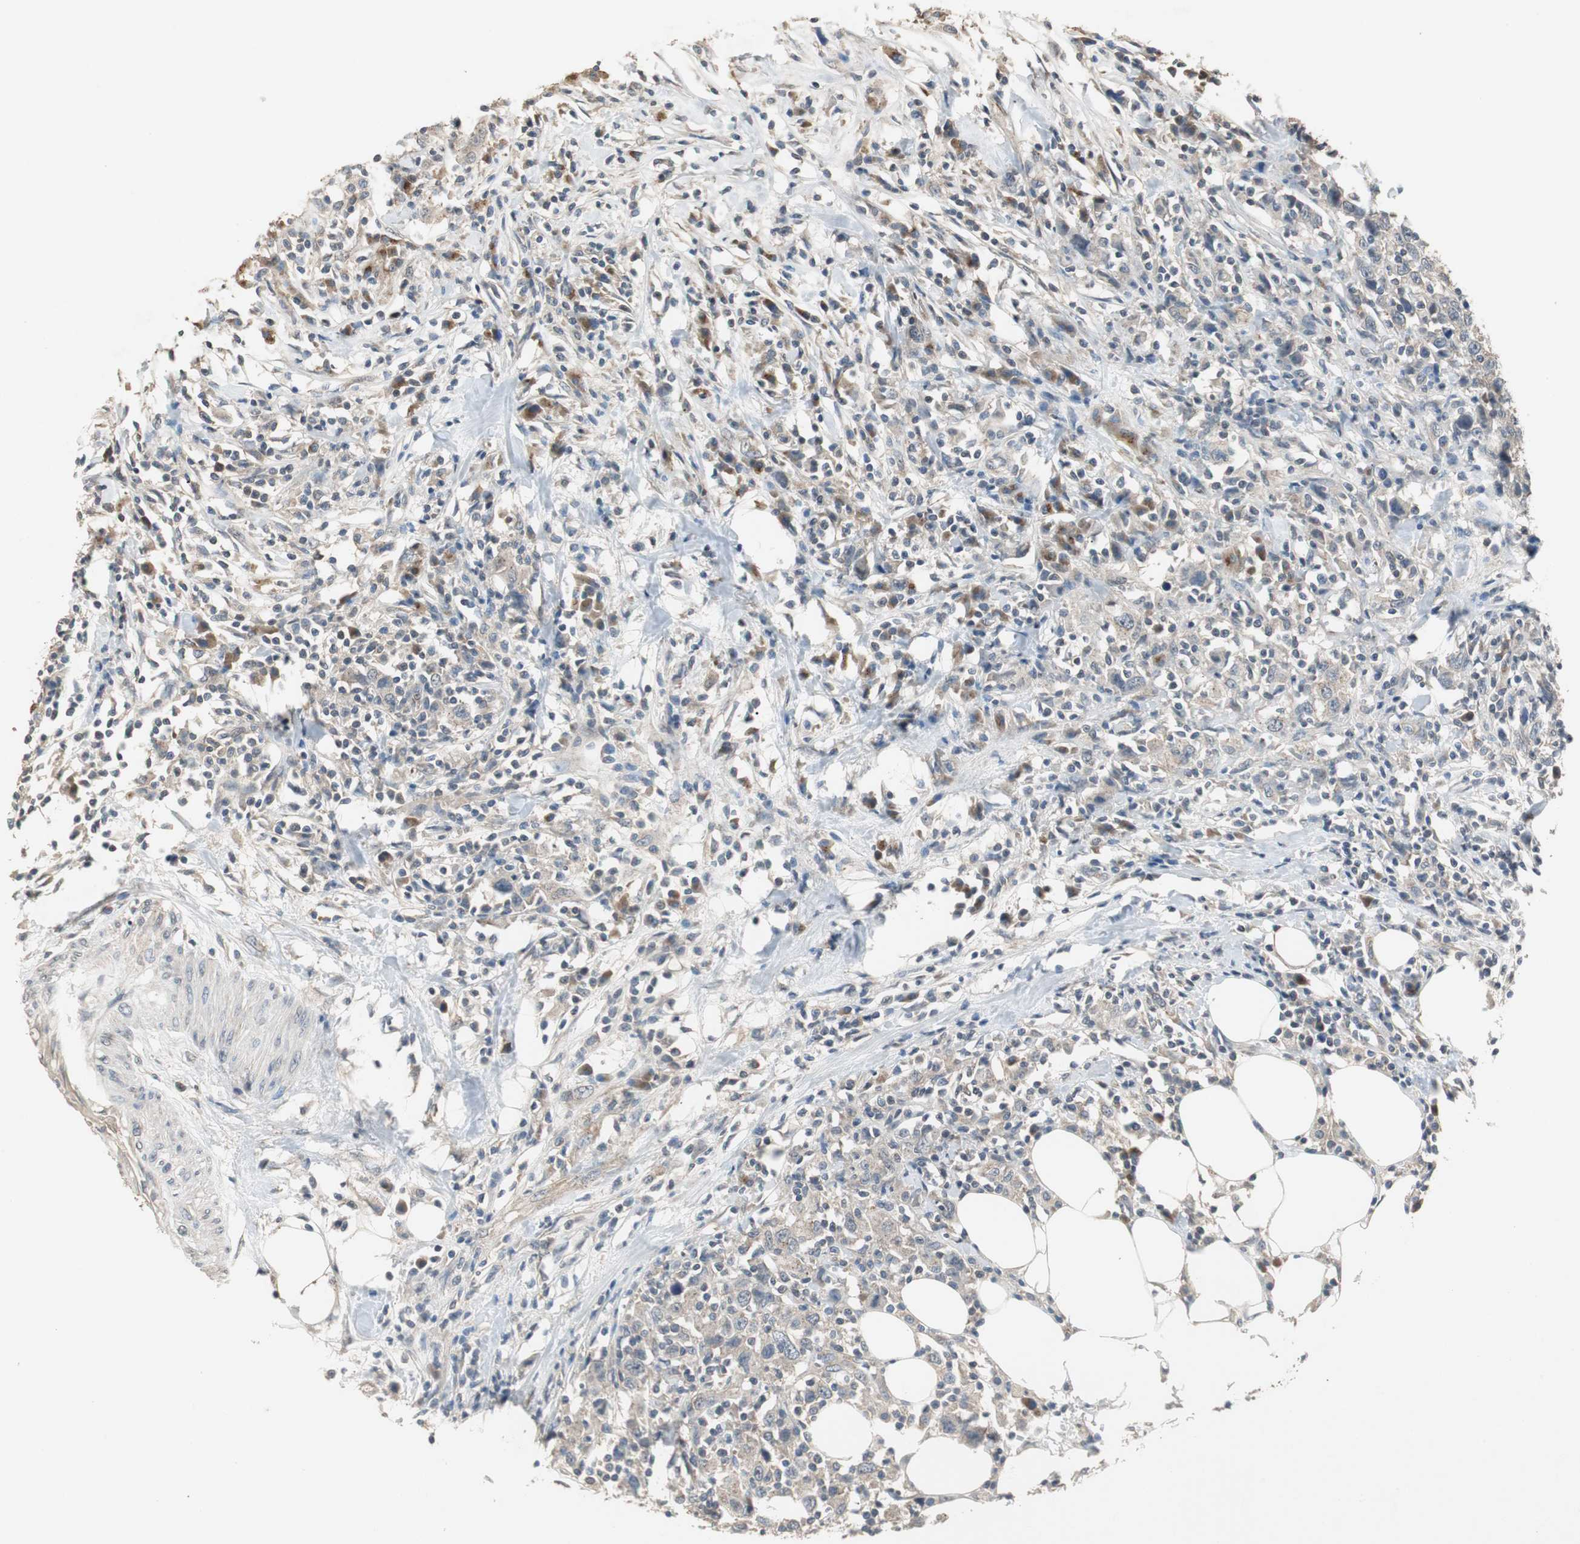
{"staining": {"intensity": "weak", "quantity": ">75%", "location": "cytoplasmic/membranous"}, "tissue": "urothelial cancer", "cell_type": "Tumor cells", "image_type": "cancer", "snomed": [{"axis": "morphology", "description": "Urothelial carcinoma, High grade"}, {"axis": "topography", "description": "Urinary bladder"}], "caption": "High-grade urothelial carcinoma tissue shows weak cytoplasmic/membranous positivity in about >75% of tumor cells", "gene": "PTPRN2", "patient": {"sex": "male", "age": 61}}